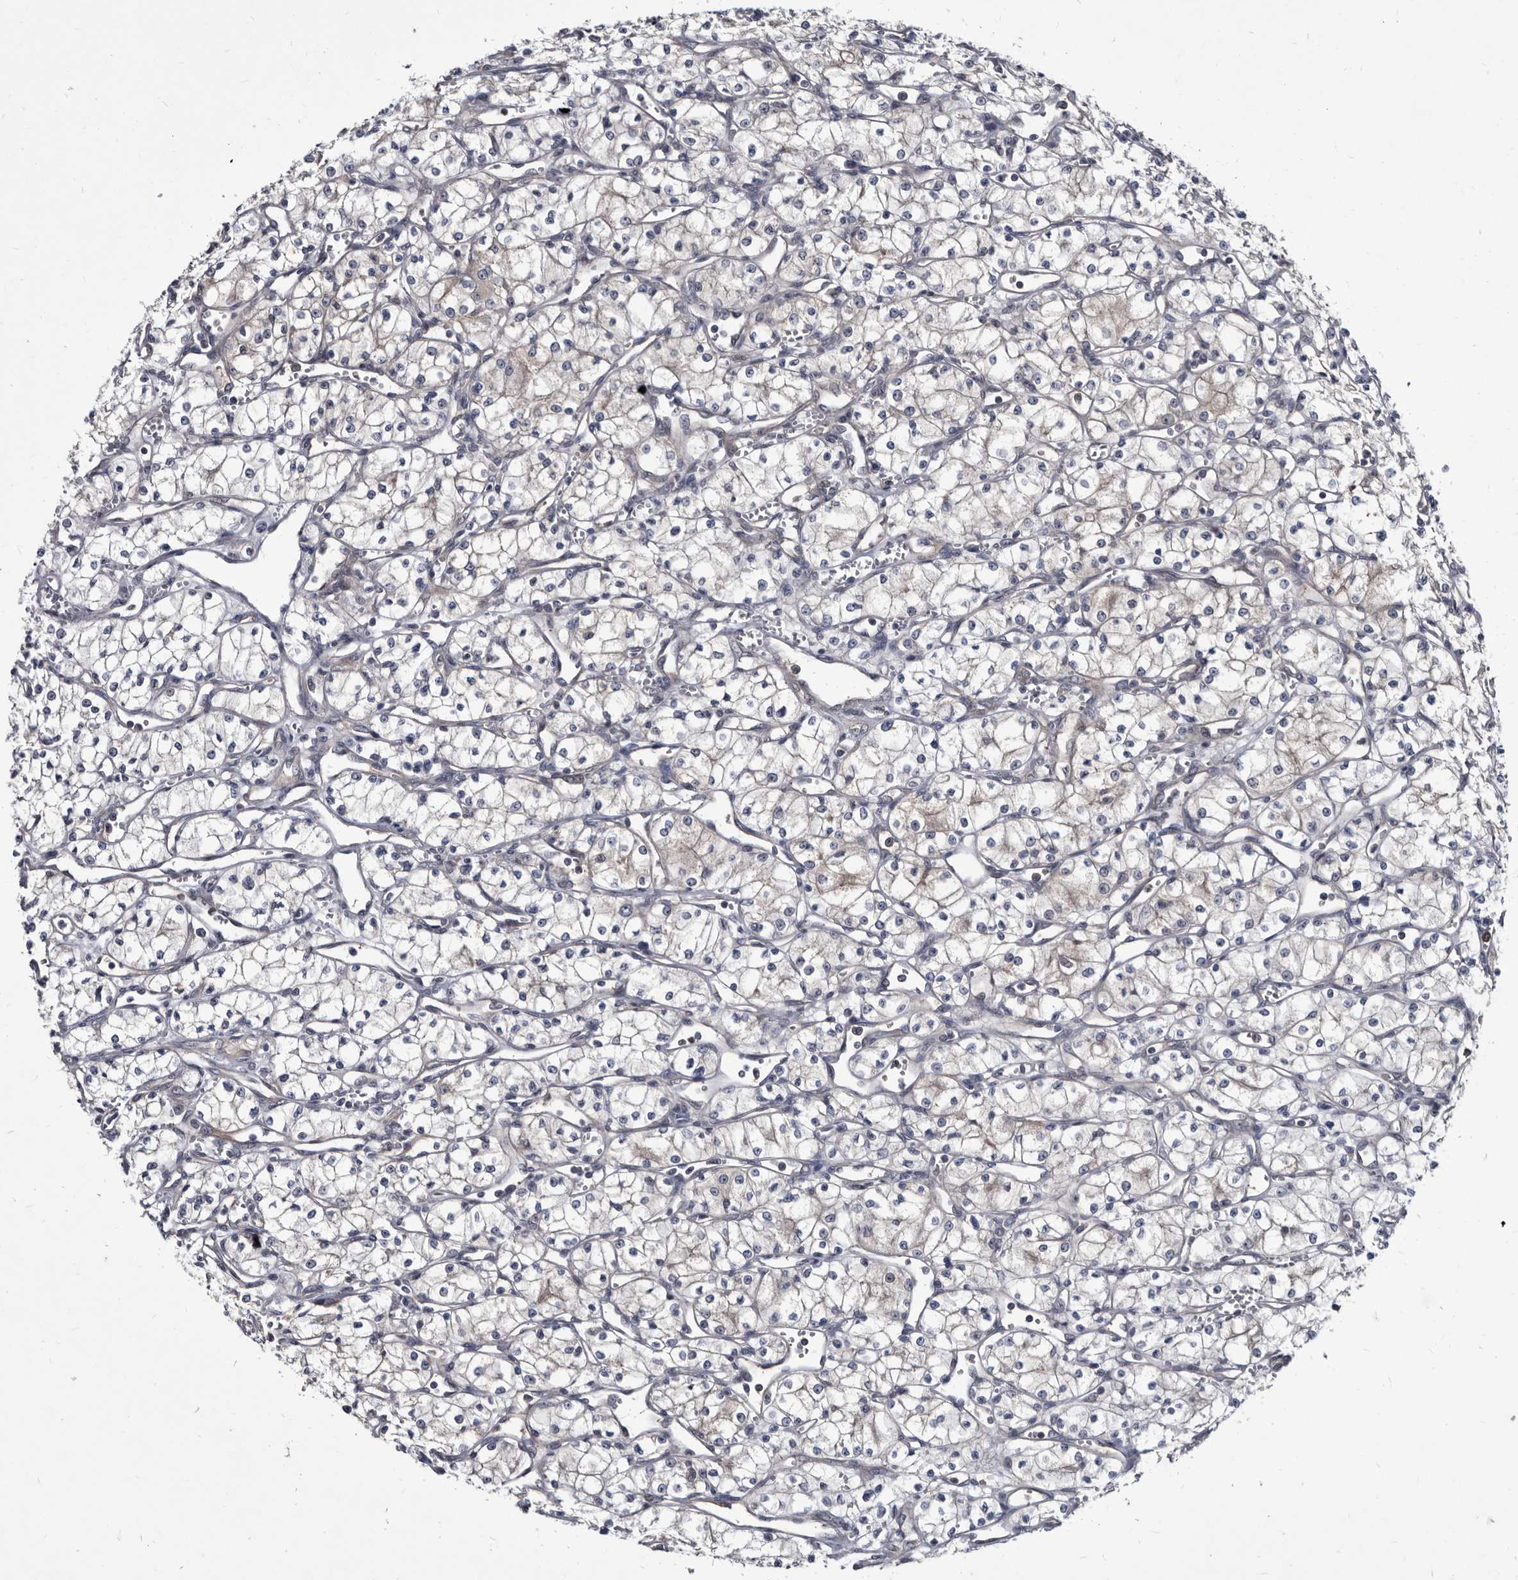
{"staining": {"intensity": "negative", "quantity": "none", "location": "none"}, "tissue": "renal cancer", "cell_type": "Tumor cells", "image_type": "cancer", "snomed": [{"axis": "morphology", "description": "Adenocarcinoma, NOS"}, {"axis": "topography", "description": "Kidney"}], "caption": "High power microscopy image of an IHC image of renal cancer, revealing no significant staining in tumor cells.", "gene": "ABCF2", "patient": {"sex": "male", "age": 59}}